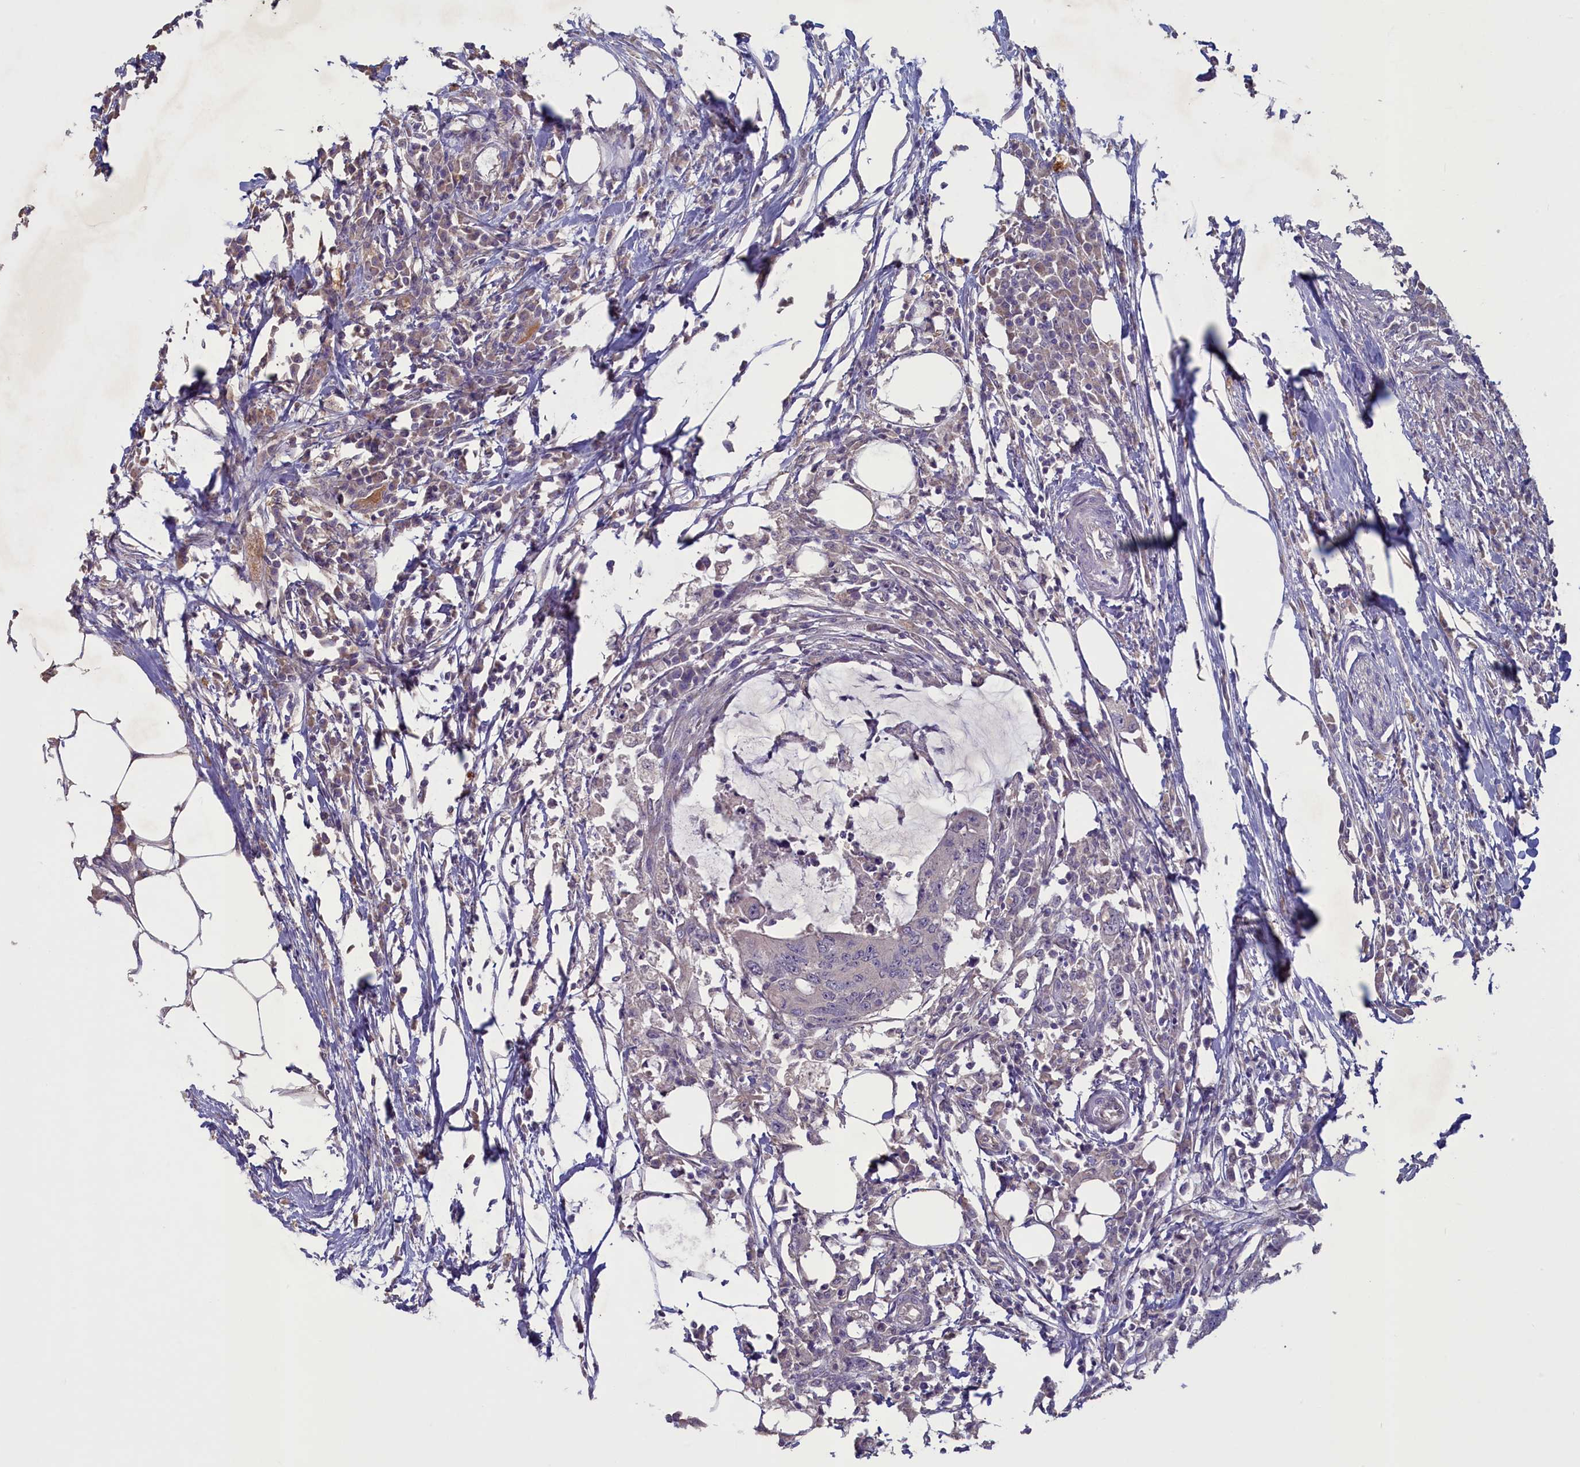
{"staining": {"intensity": "negative", "quantity": "none", "location": "none"}, "tissue": "colorectal cancer", "cell_type": "Tumor cells", "image_type": "cancer", "snomed": [{"axis": "morphology", "description": "Adenocarcinoma, NOS"}, {"axis": "topography", "description": "Colon"}], "caption": "This is an immunohistochemistry micrograph of human colorectal cancer (adenocarcinoma). There is no positivity in tumor cells.", "gene": "ATF7IP2", "patient": {"sex": "male", "age": 71}}